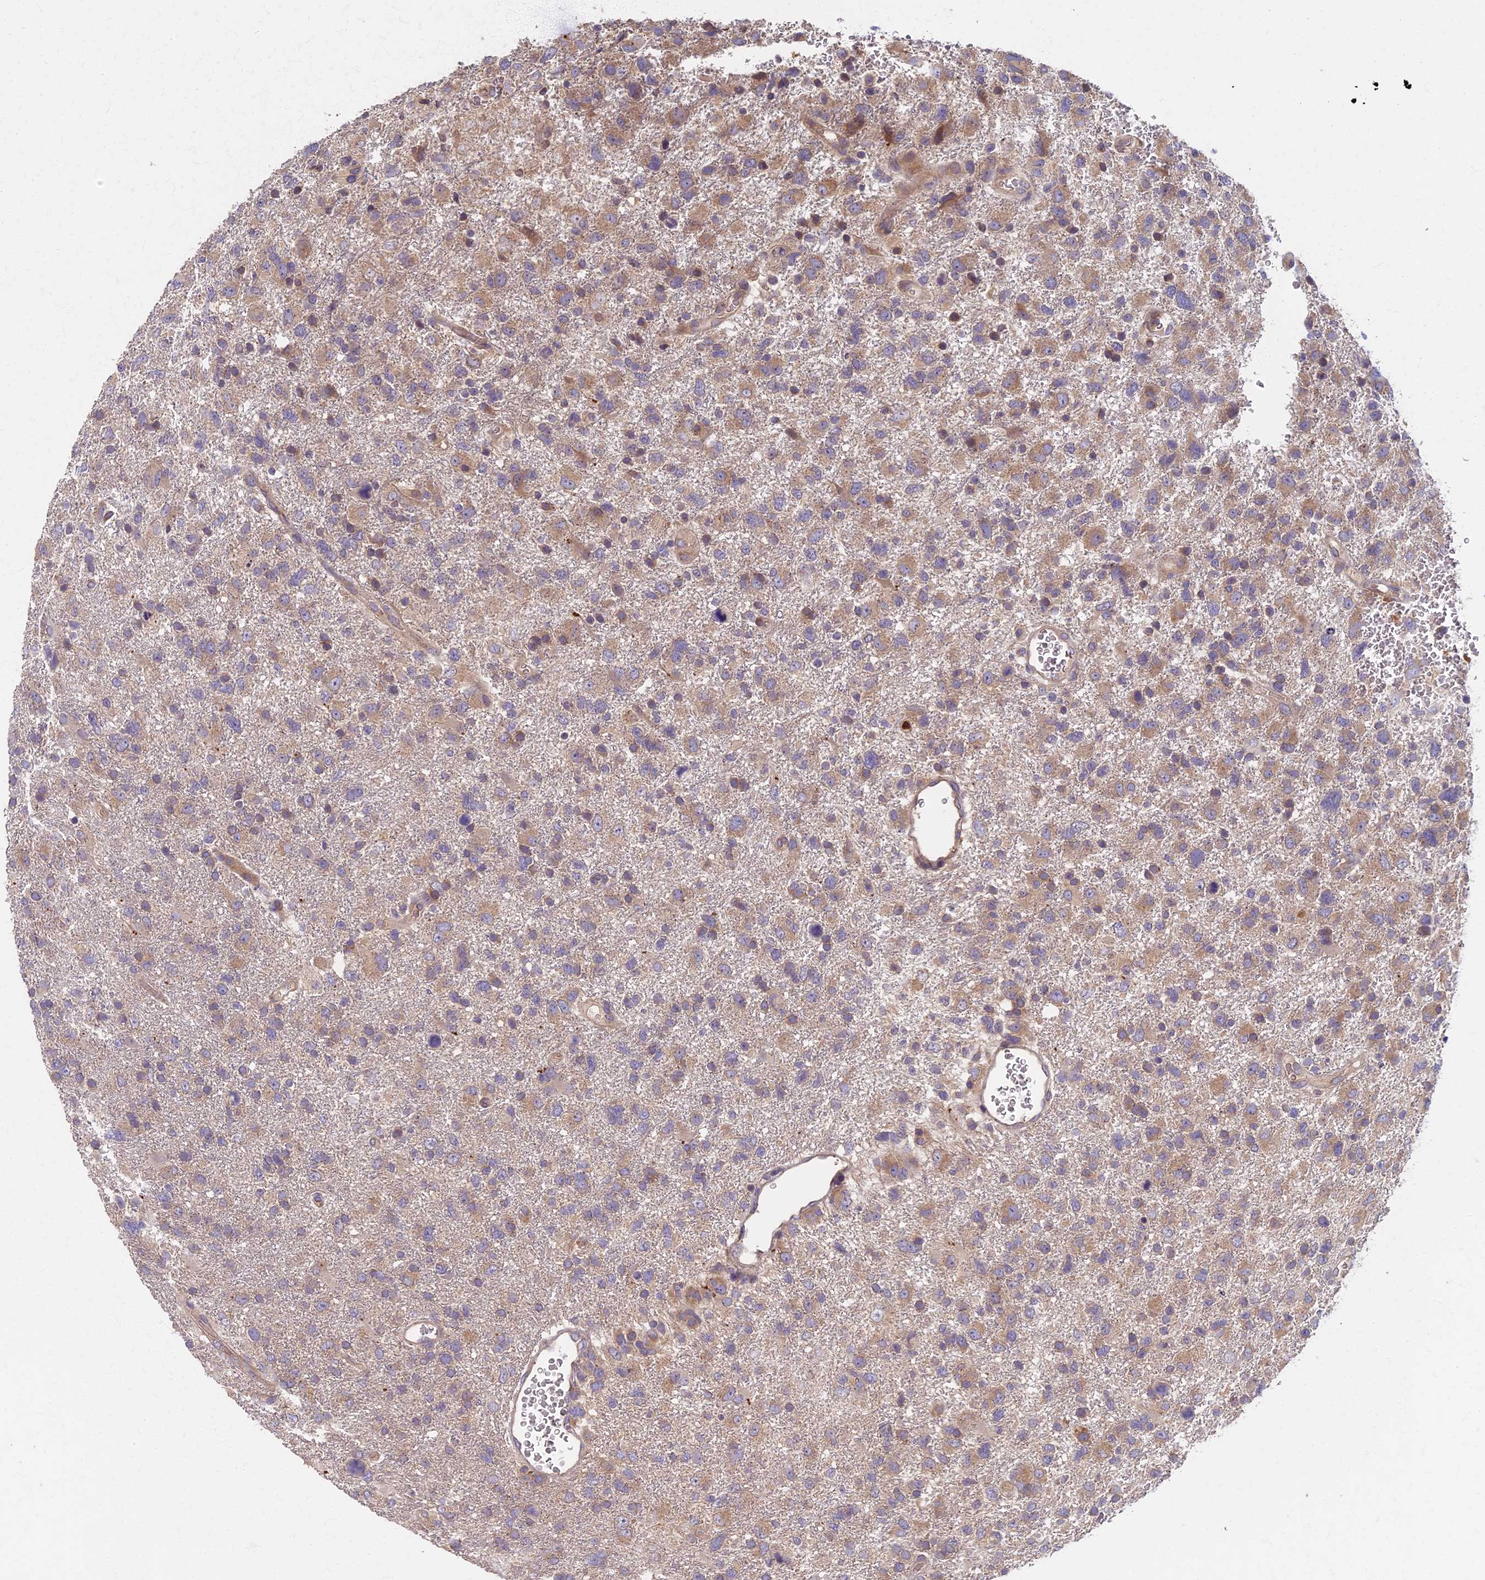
{"staining": {"intensity": "weak", "quantity": ">75%", "location": "cytoplasmic/membranous"}, "tissue": "glioma", "cell_type": "Tumor cells", "image_type": "cancer", "snomed": [{"axis": "morphology", "description": "Glioma, malignant, High grade"}, {"axis": "topography", "description": "Brain"}], "caption": "Immunohistochemical staining of glioma displays weak cytoplasmic/membranous protein expression in about >75% of tumor cells. The protein of interest is shown in brown color, while the nuclei are stained blue.", "gene": "AP4E1", "patient": {"sex": "male", "age": 61}}